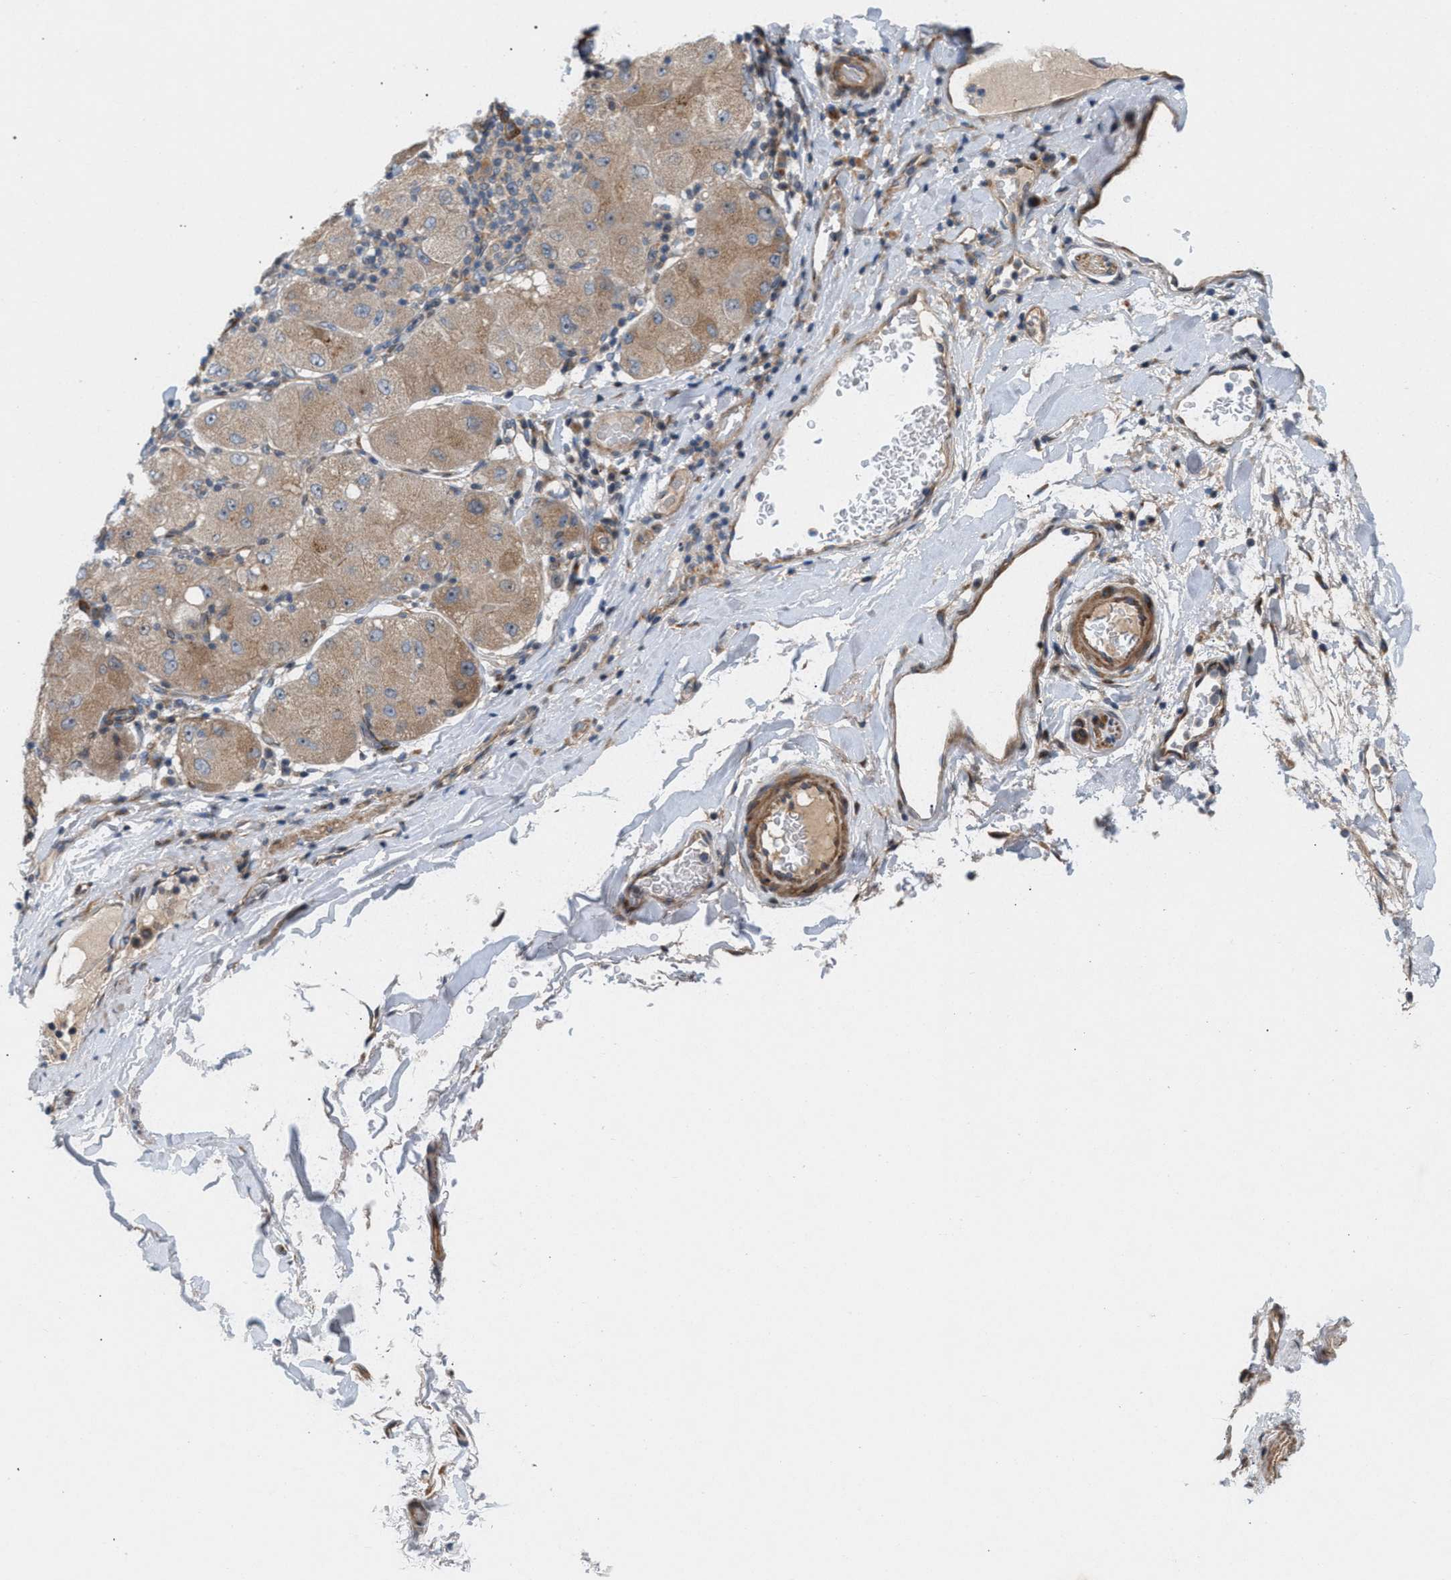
{"staining": {"intensity": "moderate", "quantity": ">75%", "location": "cytoplasmic/membranous,nuclear"}, "tissue": "liver cancer", "cell_type": "Tumor cells", "image_type": "cancer", "snomed": [{"axis": "morphology", "description": "Carcinoma, Hepatocellular, NOS"}, {"axis": "topography", "description": "Liver"}], "caption": "The micrograph displays immunohistochemical staining of hepatocellular carcinoma (liver). There is moderate cytoplasmic/membranous and nuclear staining is identified in about >75% of tumor cells.", "gene": "CYB5D1", "patient": {"sex": "male", "age": 80}}